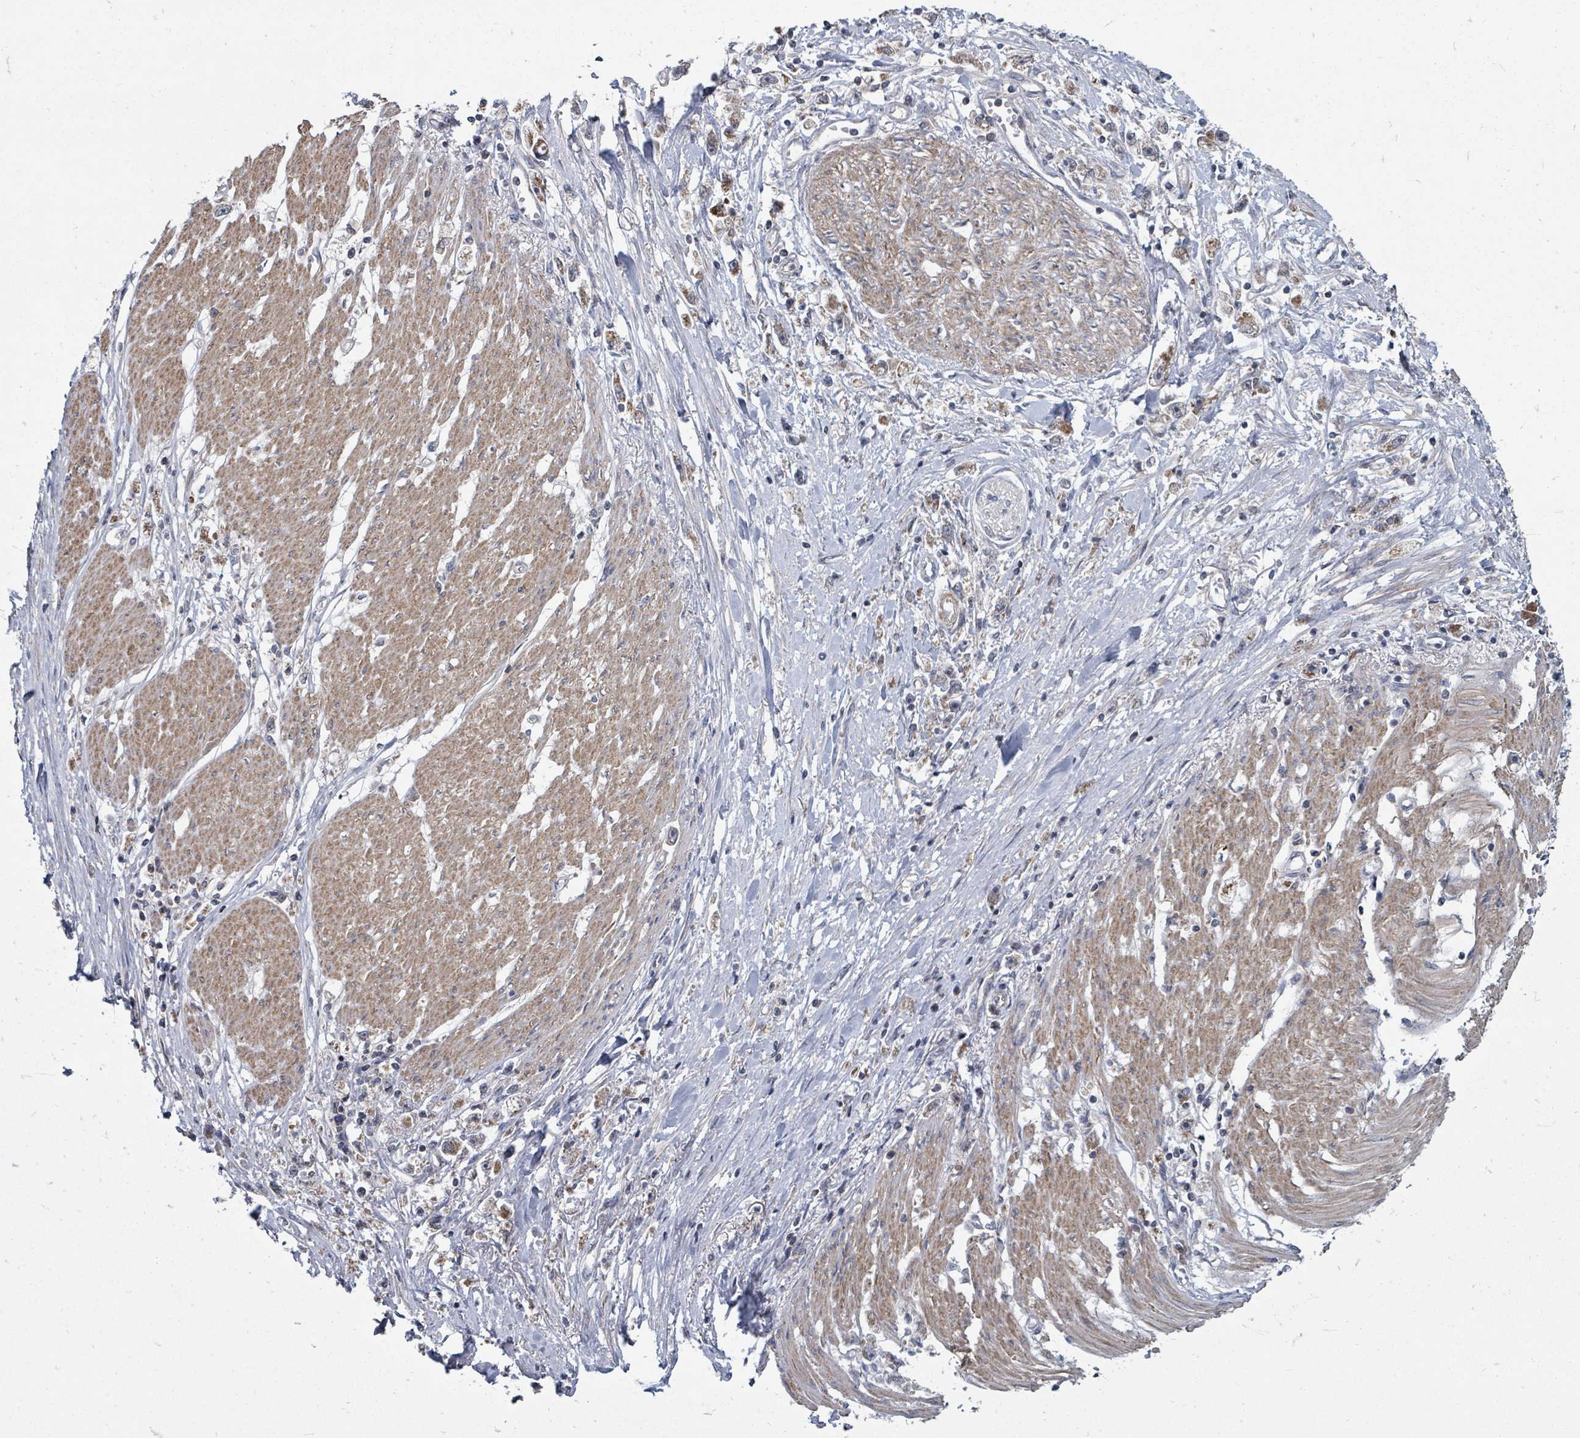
{"staining": {"intensity": "moderate", "quantity": ">75%", "location": "cytoplasmic/membranous"}, "tissue": "stomach cancer", "cell_type": "Tumor cells", "image_type": "cancer", "snomed": [{"axis": "morphology", "description": "Adenocarcinoma, NOS"}, {"axis": "topography", "description": "Stomach"}], "caption": "The photomicrograph reveals immunohistochemical staining of stomach cancer (adenocarcinoma). There is moderate cytoplasmic/membranous staining is present in about >75% of tumor cells.", "gene": "MAGOHB", "patient": {"sex": "female", "age": 59}}